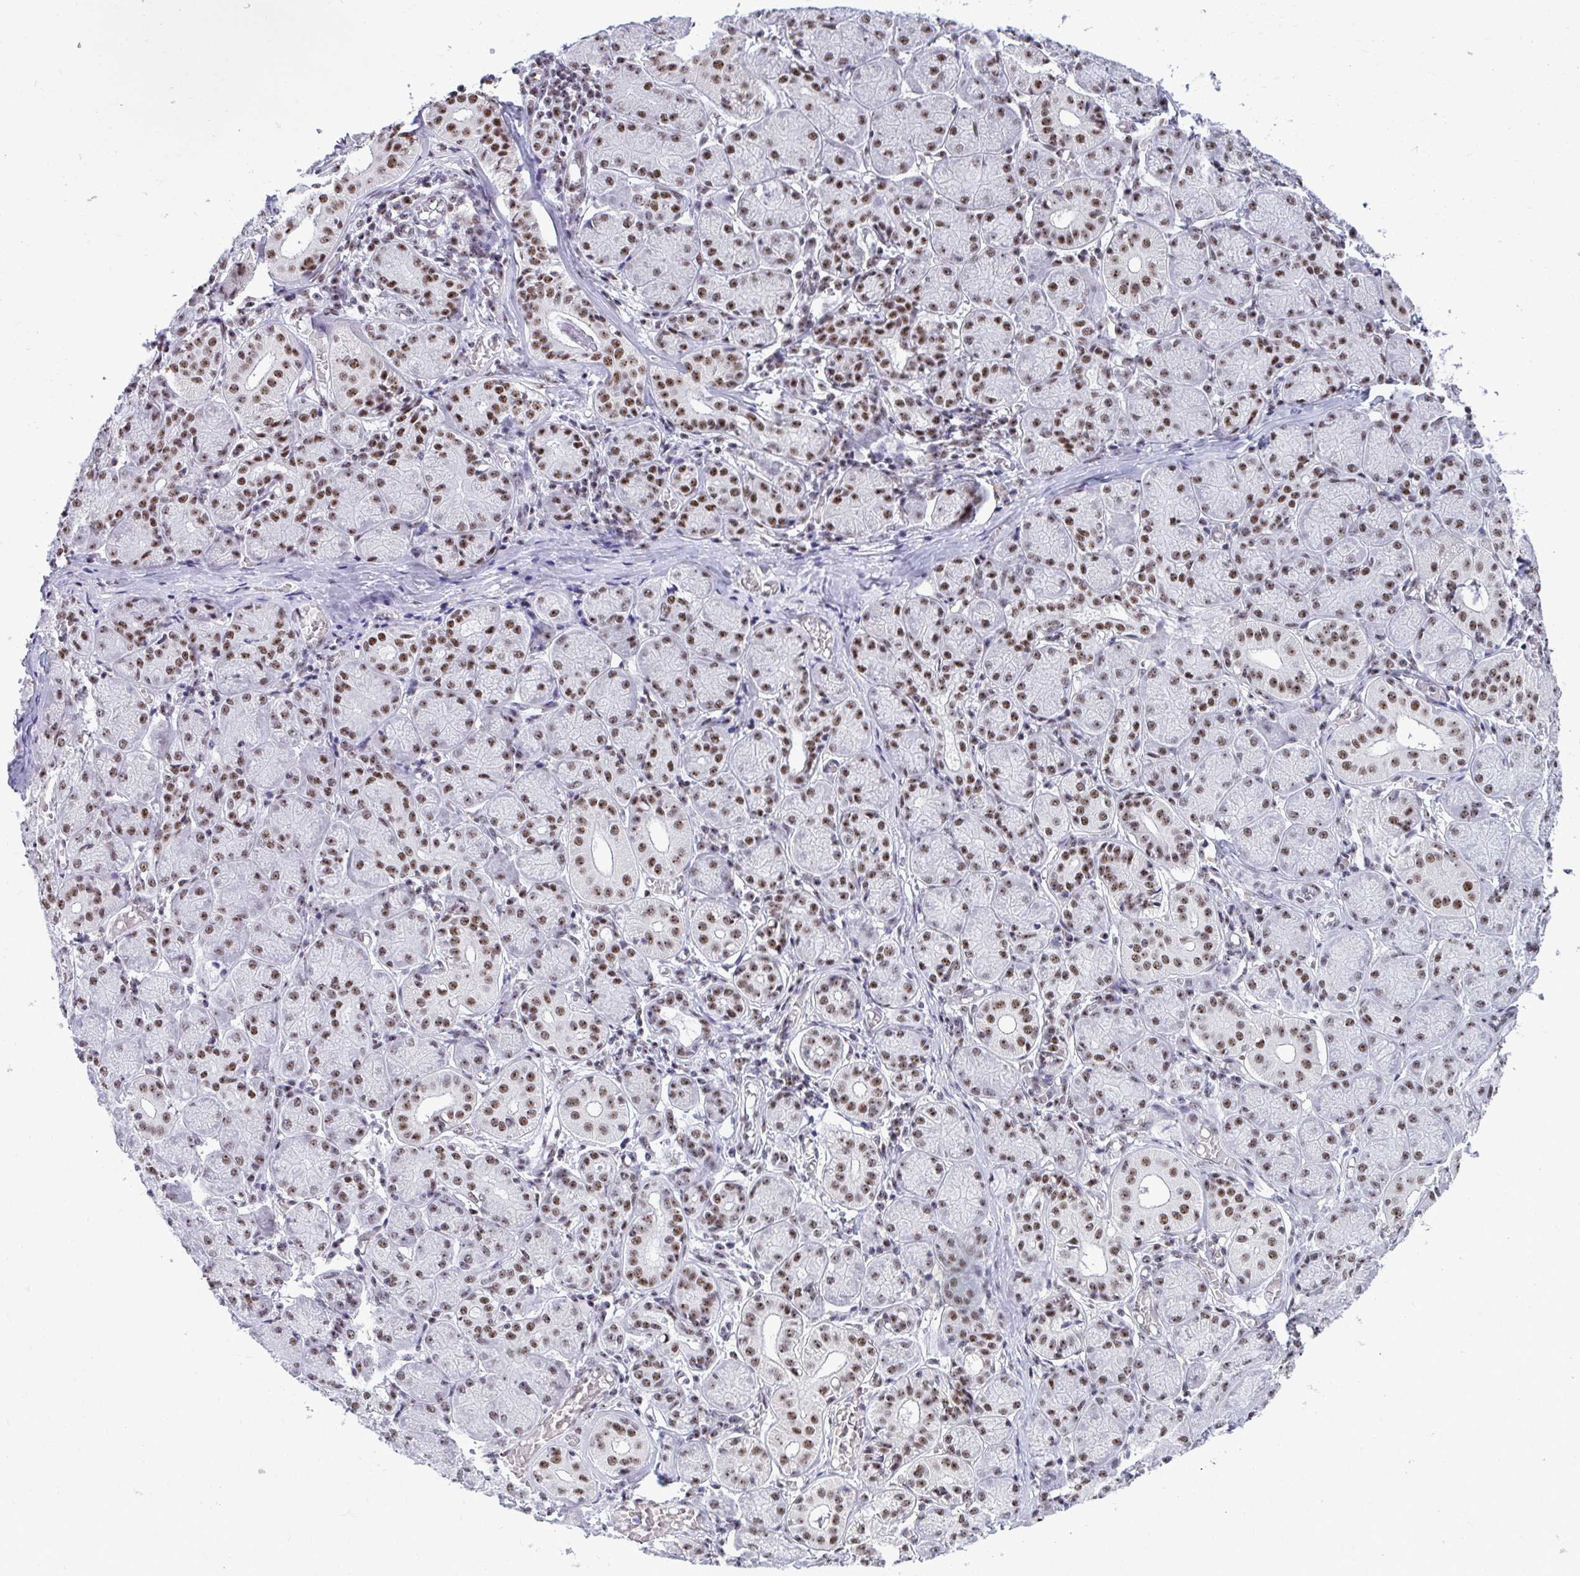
{"staining": {"intensity": "moderate", "quantity": ">75%", "location": "nuclear"}, "tissue": "salivary gland", "cell_type": "Glandular cells", "image_type": "normal", "snomed": [{"axis": "morphology", "description": "Normal tissue, NOS"}, {"axis": "topography", "description": "Salivary gland"}], "caption": "Immunohistochemical staining of benign salivary gland displays medium levels of moderate nuclear expression in approximately >75% of glandular cells.", "gene": "PELP1", "patient": {"sex": "female", "age": 24}}